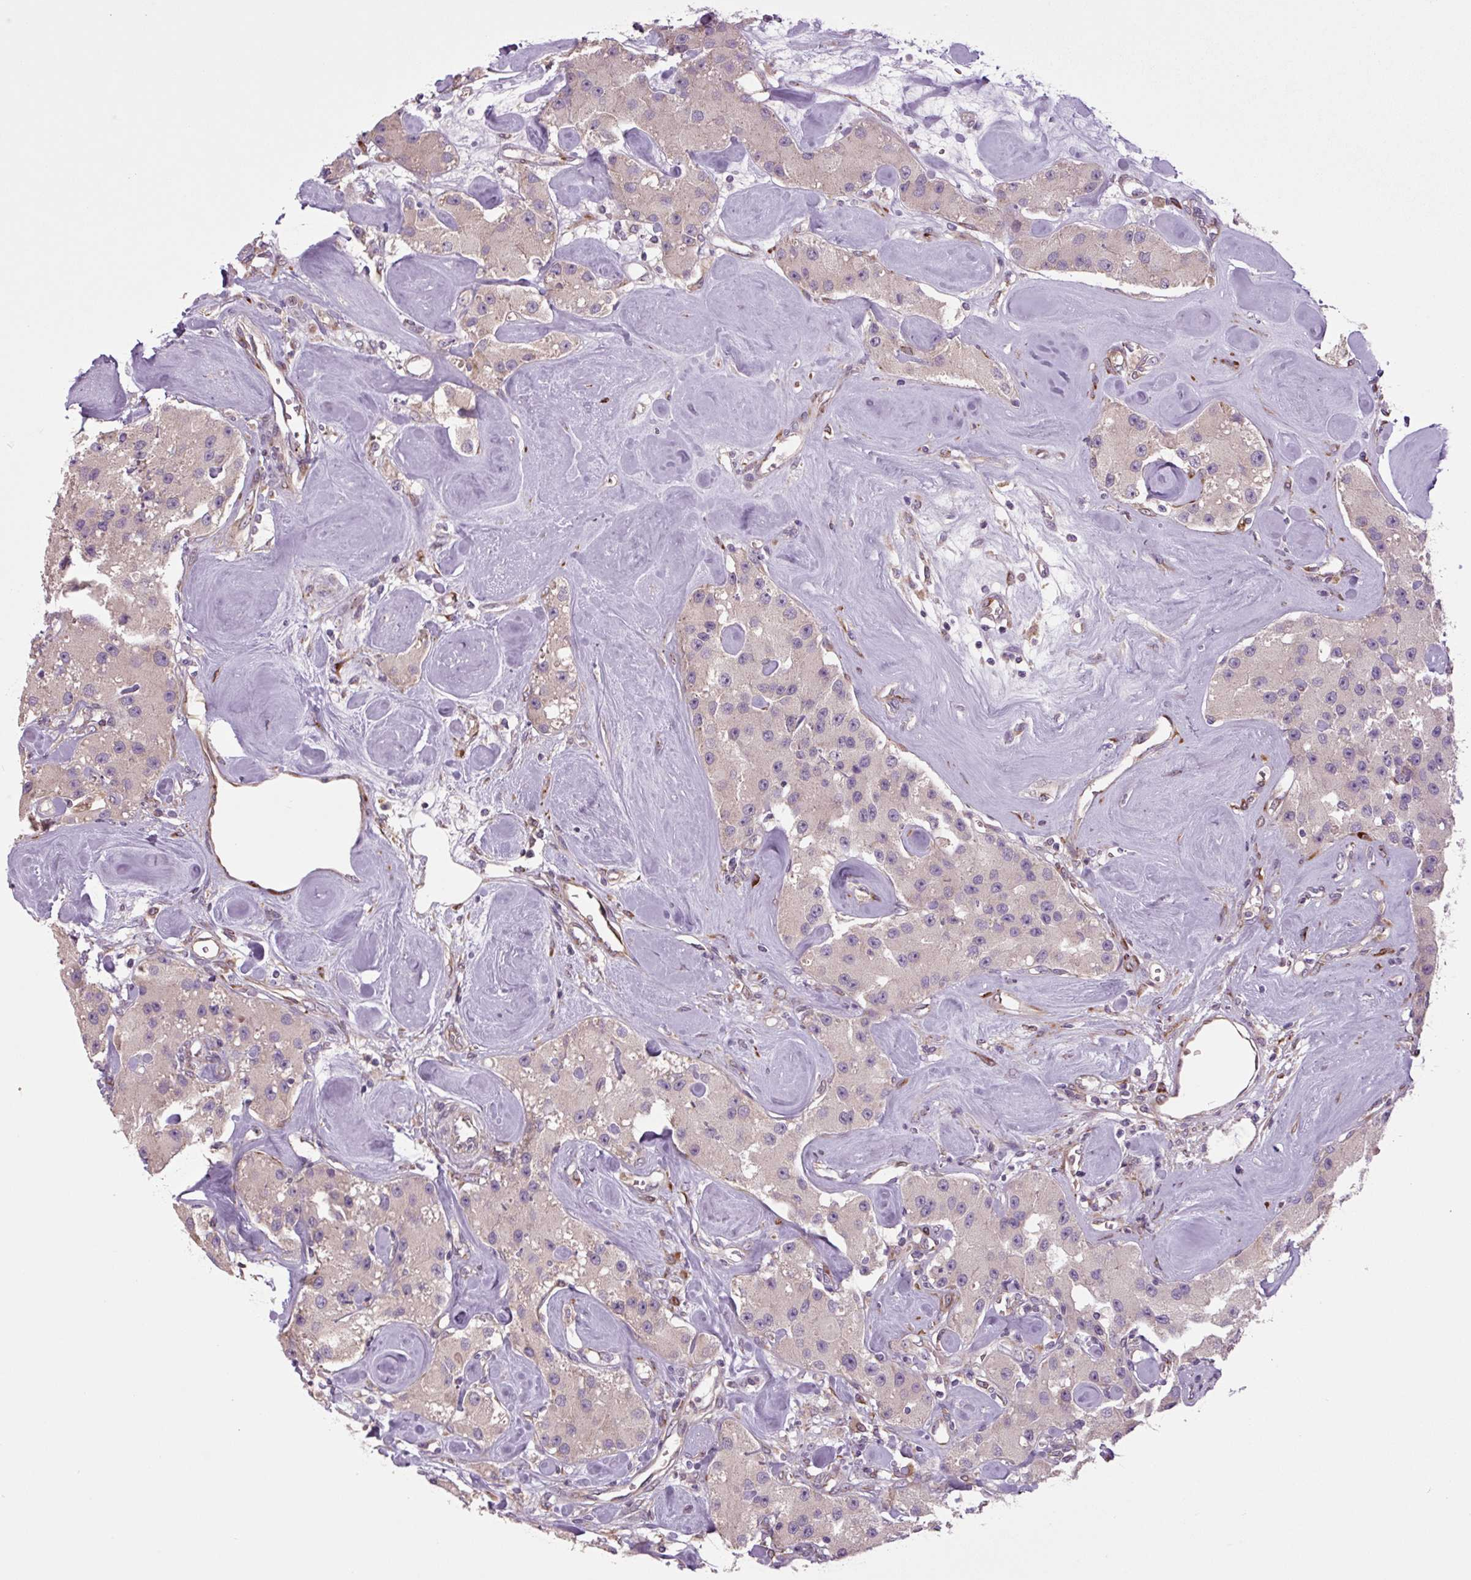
{"staining": {"intensity": "weak", "quantity": "<25%", "location": "cytoplasmic/membranous"}, "tissue": "carcinoid", "cell_type": "Tumor cells", "image_type": "cancer", "snomed": [{"axis": "morphology", "description": "Carcinoid, malignant, NOS"}, {"axis": "topography", "description": "Pancreas"}], "caption": "There is no significant expression in tumor cells of carcinoid (malignant).", "gene": "PLA2G4A", "patient": {"sex": "male", "age": 41}}